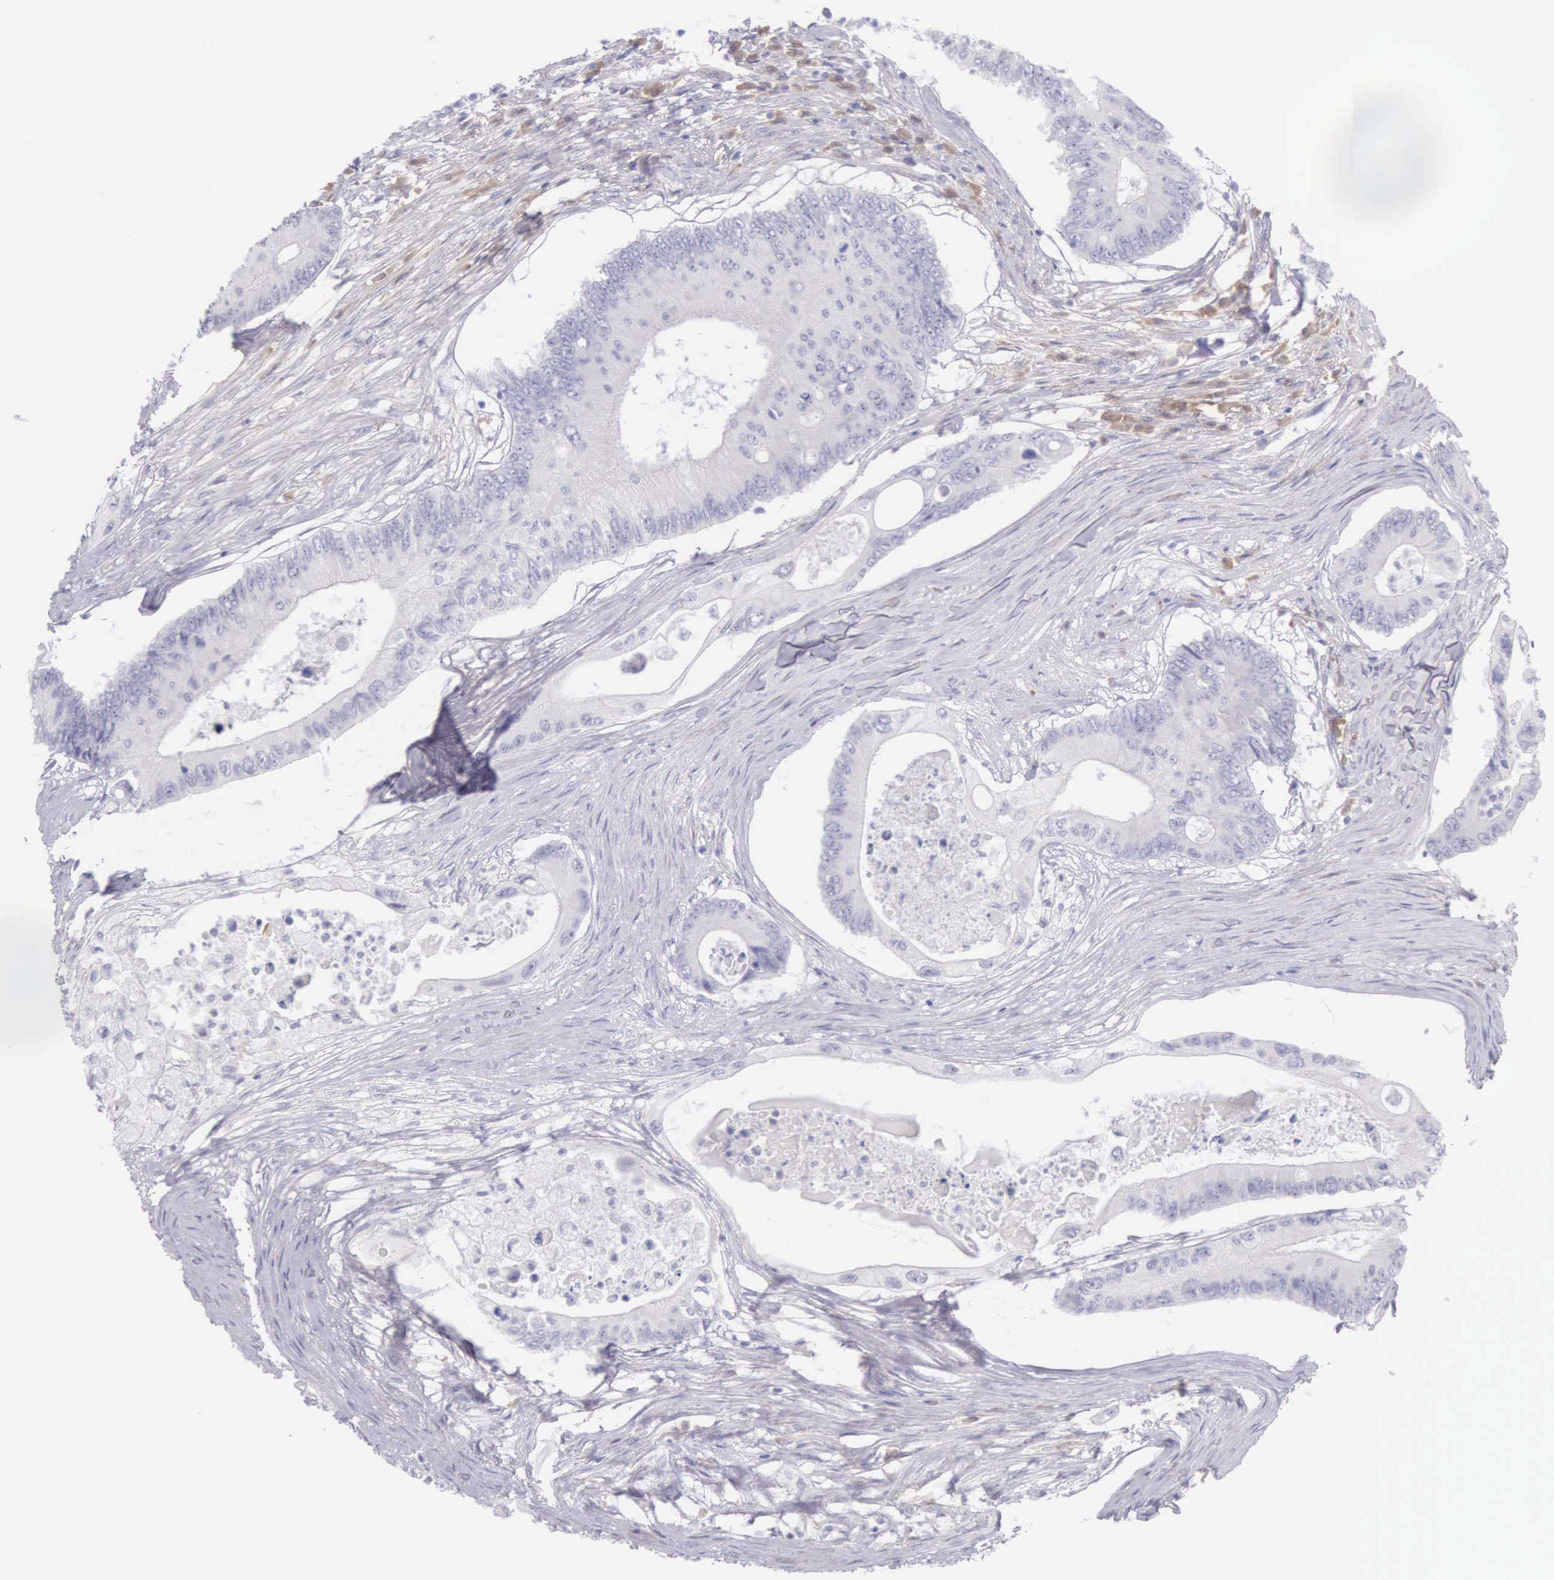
{"staining": {"intensity": "negative", "quantity": "none", "location": "none"}, "tissue": "colorectal cancer", "cell_type": "Tumor cells", "image_type": "cancer", "snomed": [{"axis": "morphology", "description": "Adenocarcinoma, NOS"}, {"axis": "topography", "description": "Colon"}], "caption": "High magnification brightfield microscopy of adenocarcinoma (colorectal) stained with DAB (brown) and counterstained with hematoxylin (blue): tumor cells show no significant staining.", "gene": "ARFGAP3", "patient": {"sex": "male", "age": 65}}